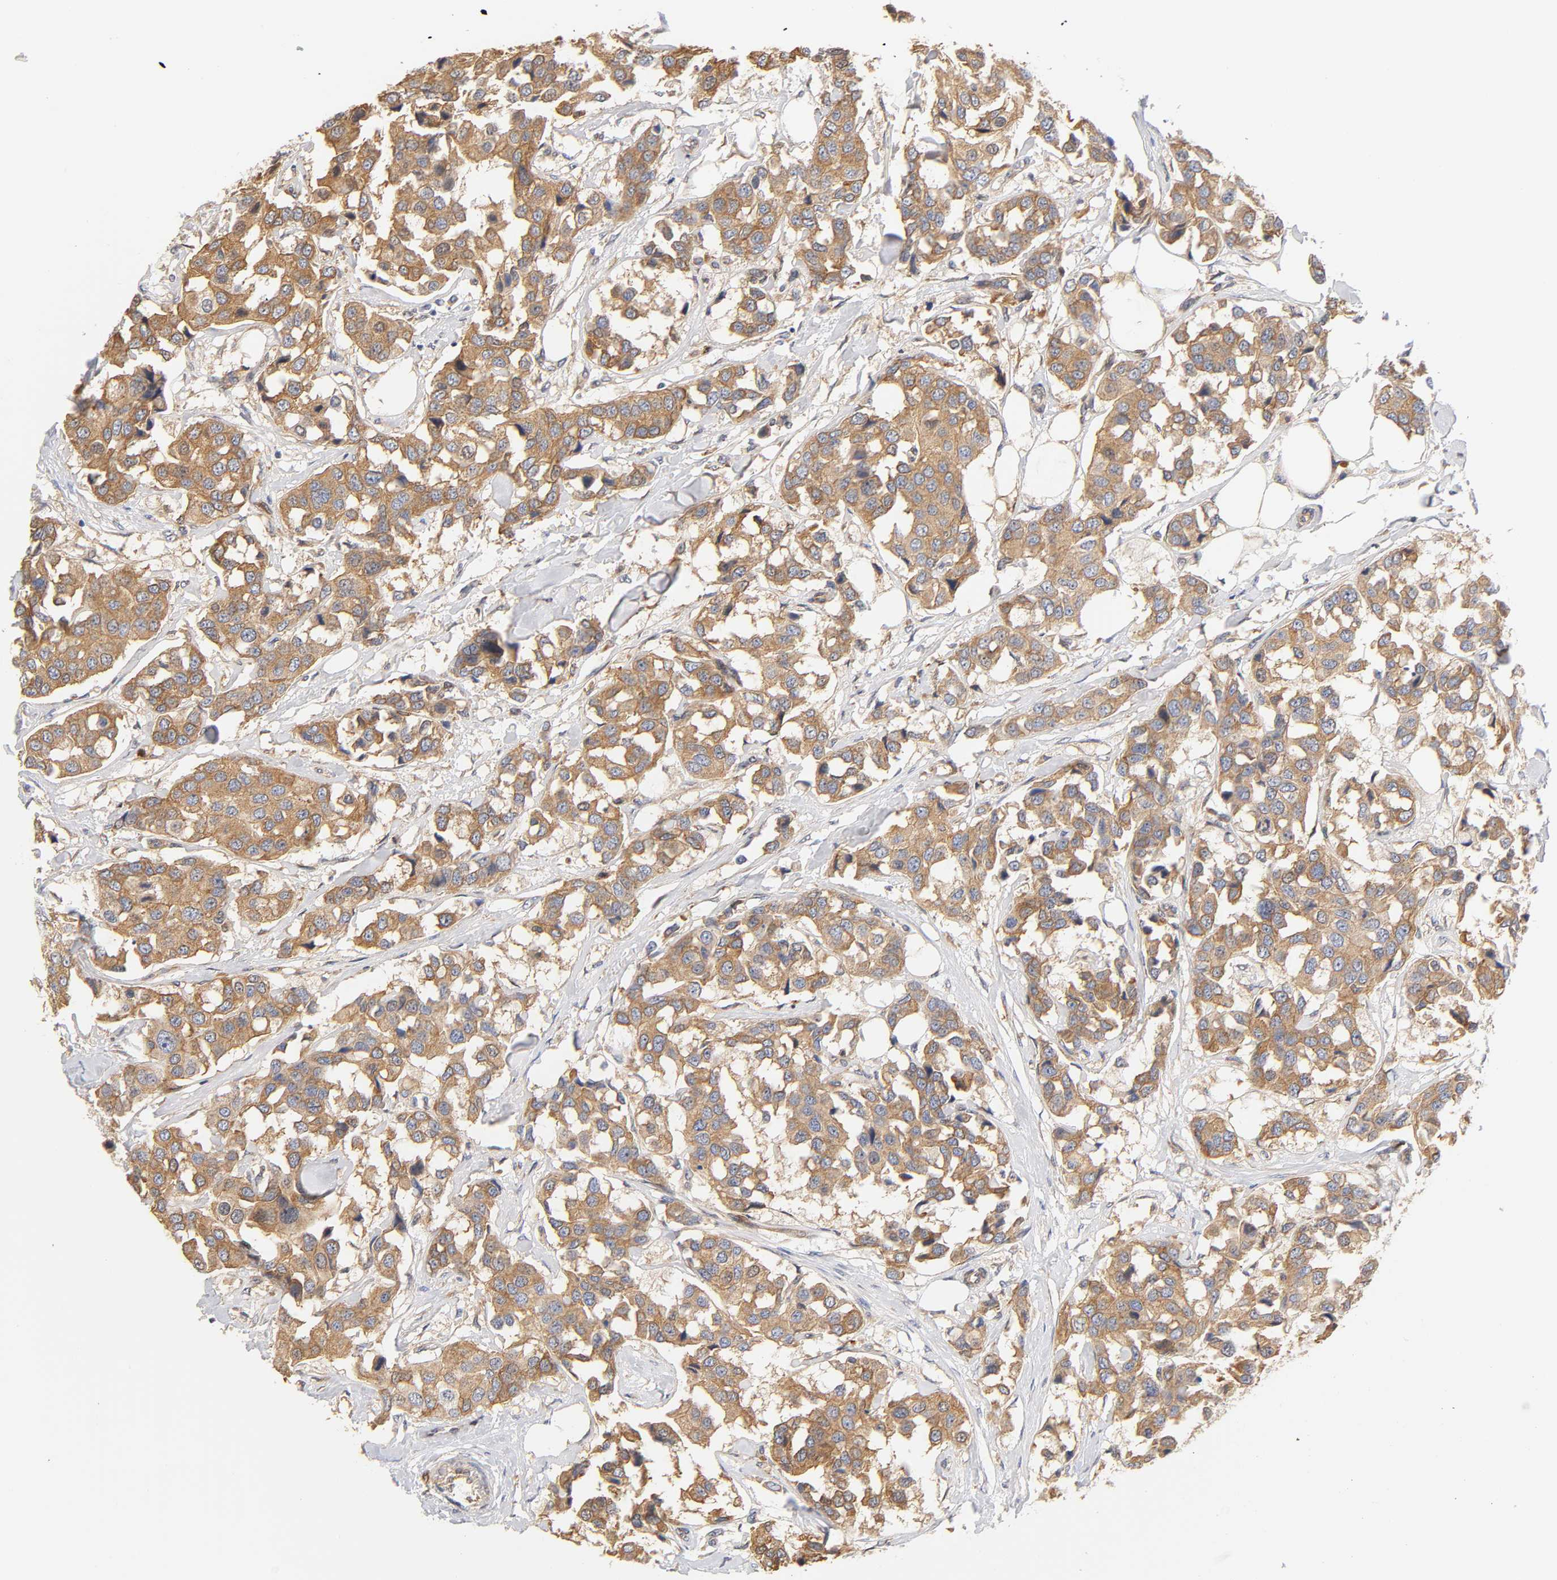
{"staining": {"intensity": "moderate", "quantity": ">75%", "location": "cytoplasmic/membranous"}, "tissue": "breast cancer", "cell_type": "Tumor cells", "image_type": "cancer", "snomed": [{"axis": "morphology", "description": "Duct carcinoma"}, {"axis": "topography", "description": "Breast"}], "caption": "High-power microscopy captured an IHC histopathology image of intraductal carcinoma (breast), revealing moderate cytoplasmic/membranous staining in about >75% of tumor cells. The staining was performed using DAB to visualize the protein expression in brown, while the nuclei were stained in blue with hematoxylin (Magnification: 20x).", "gene": "POR", "patient": {"sex": "female", "age": 80}}